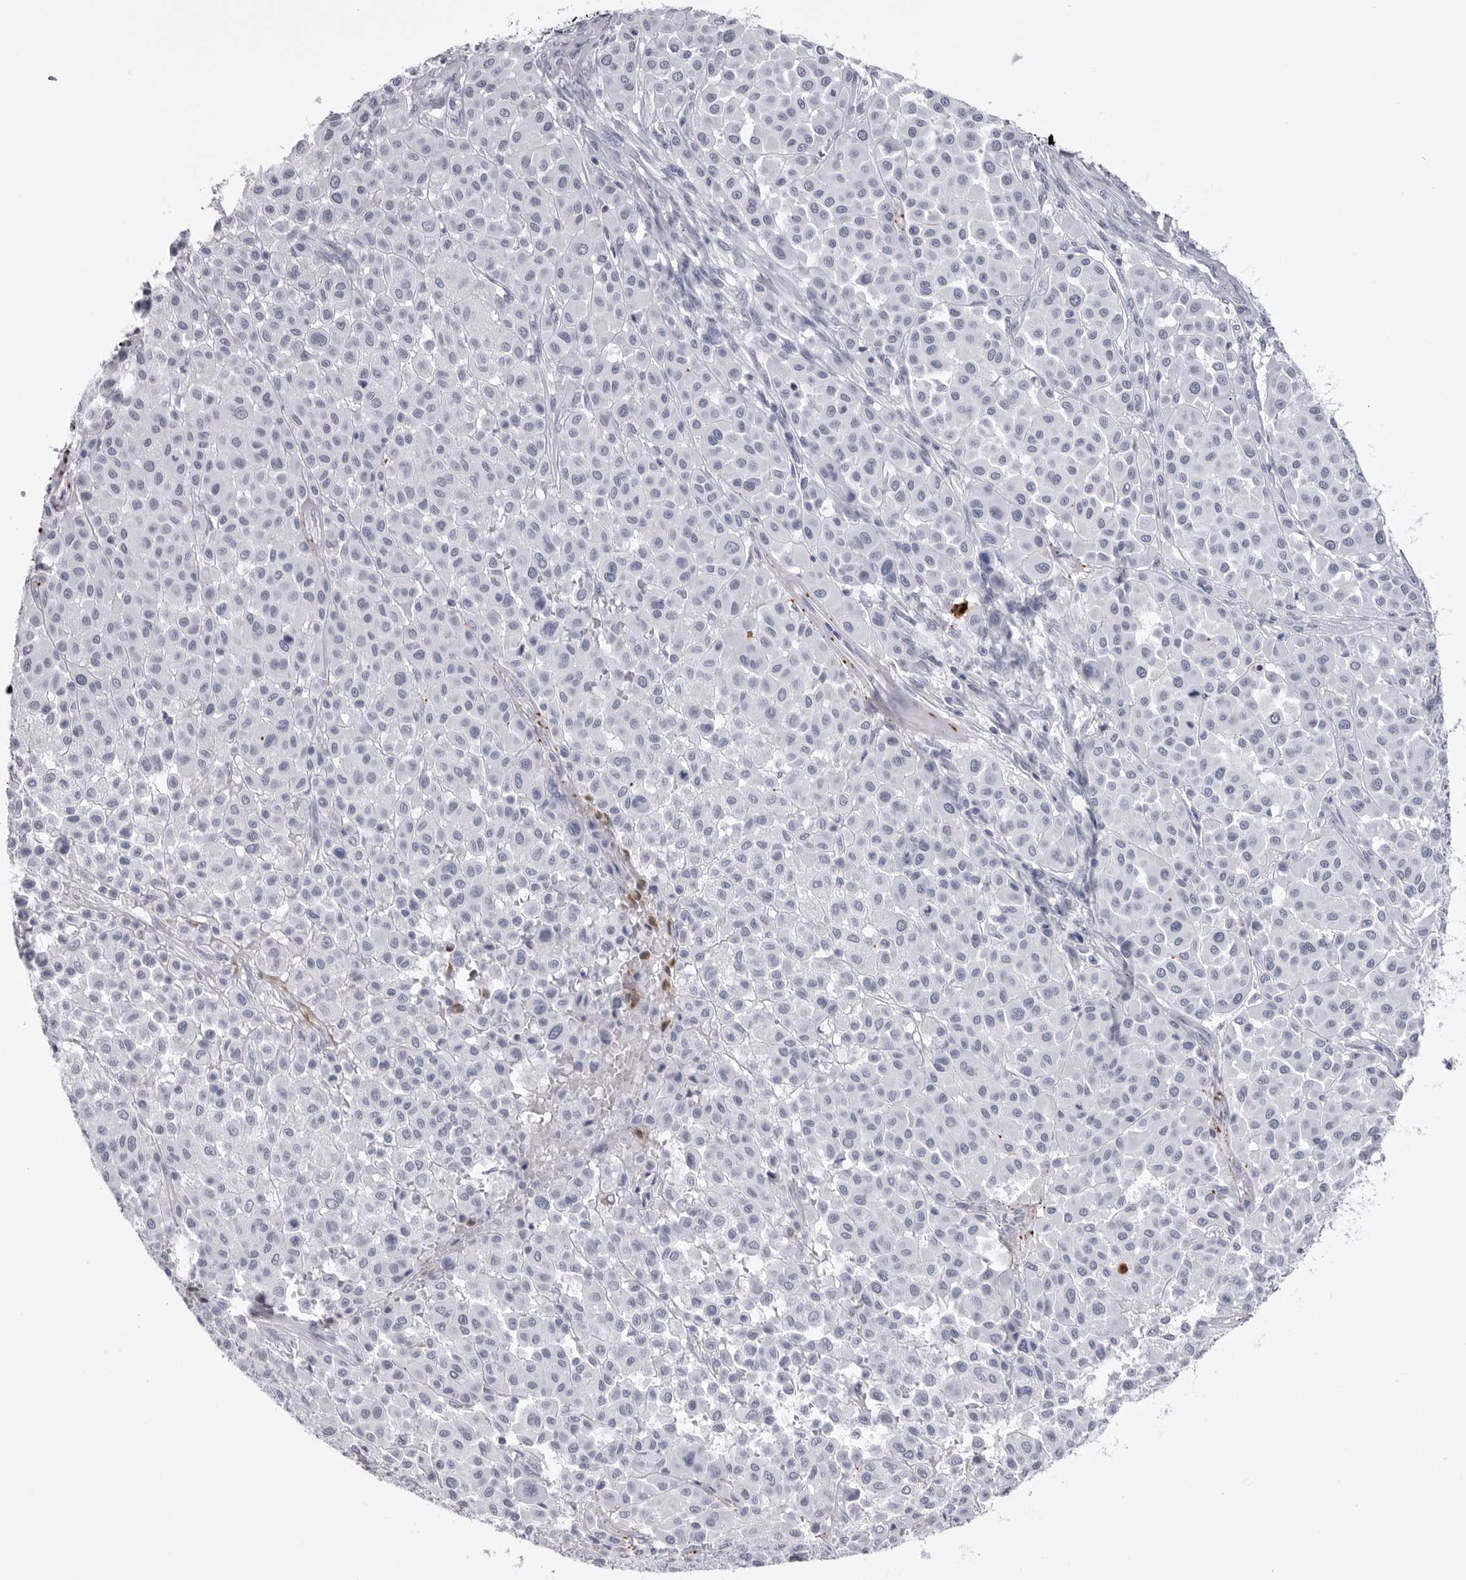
{"staining": {"intensity": "negative", "quantity": "none", "location": "none"}, "tissue": "melanoma", "cell_type": "Tumor cells", "image_type": "cancer", "snomed": [{"axis": "morphology", "description": "Malignant melanoma, Metastatic site"}, {"axis": "topography", "description": "Soft tissue"}], "caption": "Melanoma was stained to show a protein in brown. There is no significant positivity in tumor cells.", "gene": "COL26A1", "patient": {"sex": "male", "age": 41}}